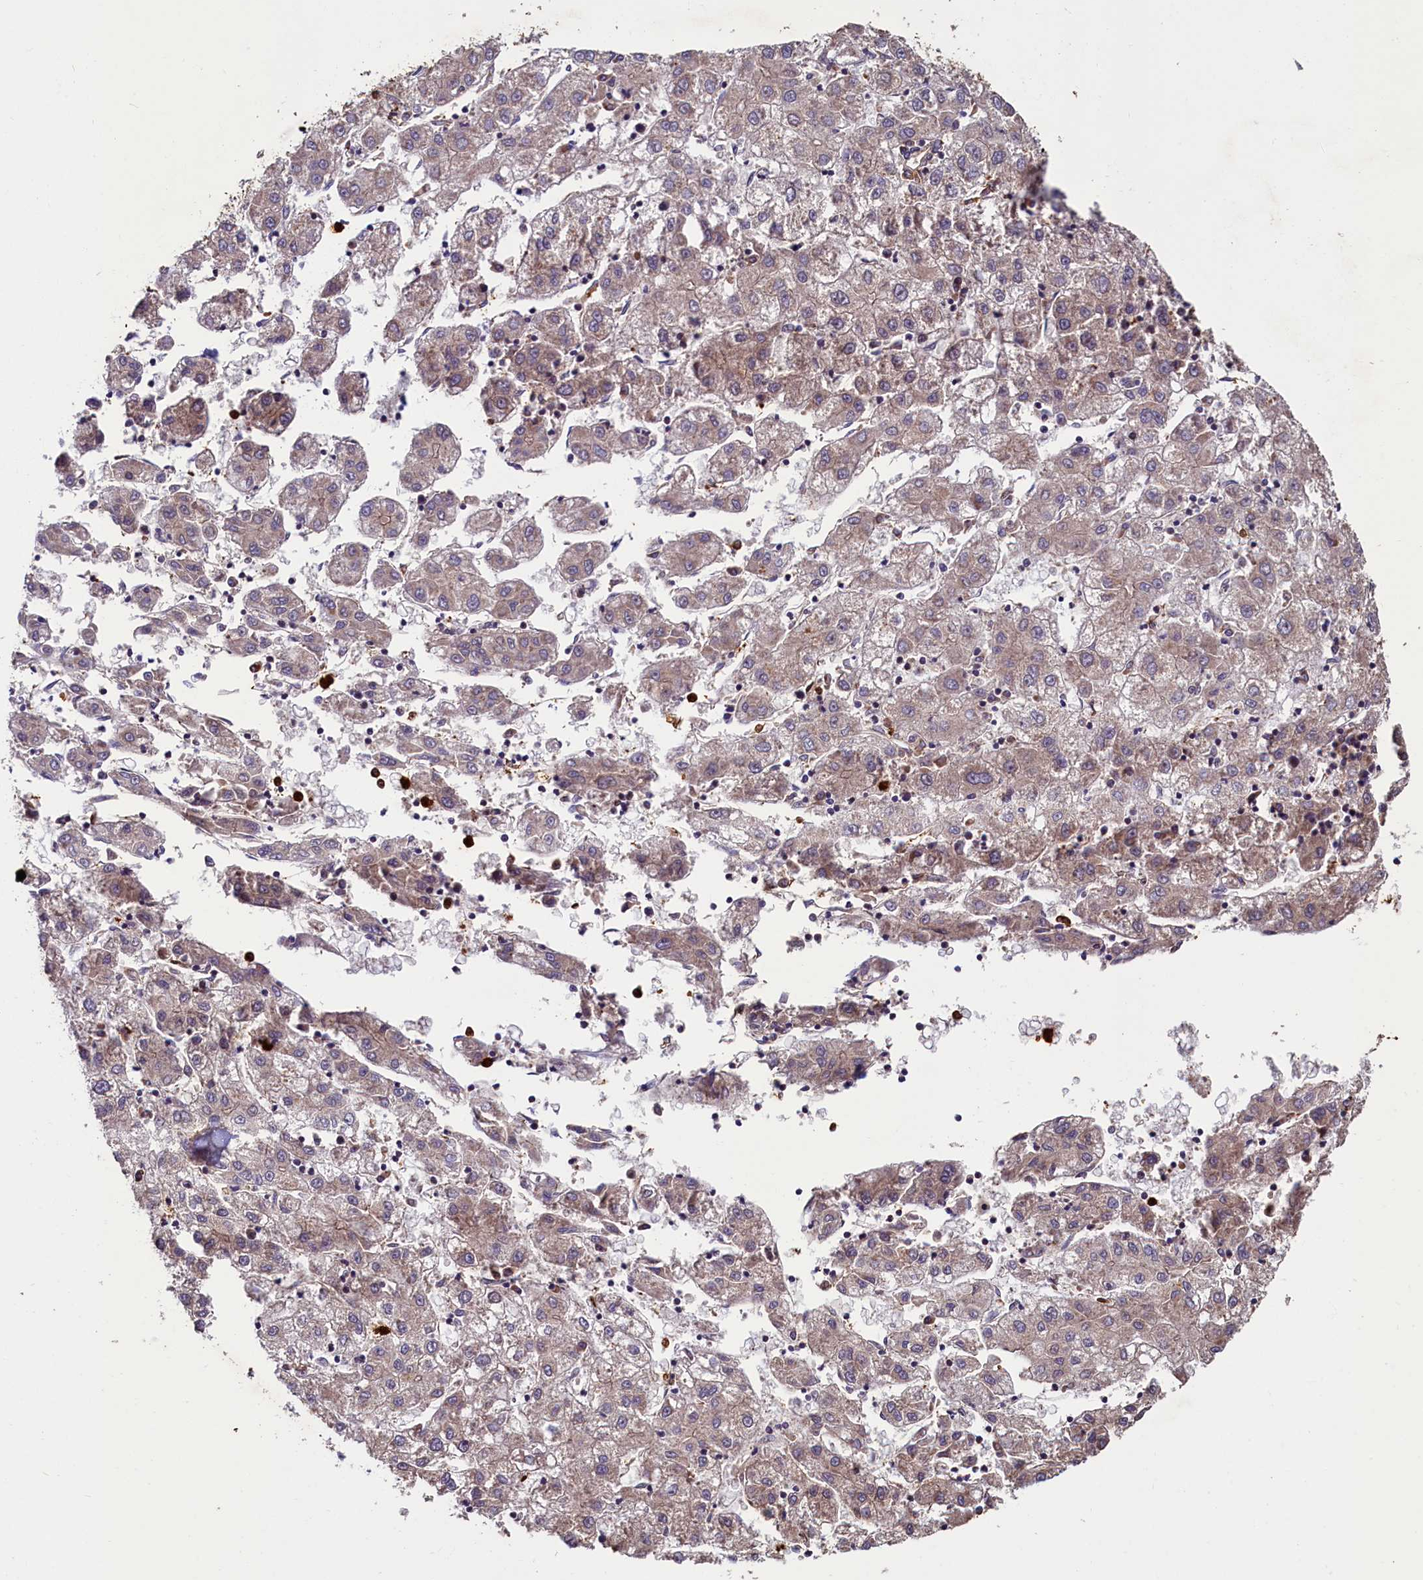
{"staining": {"intensity": "weak", "quantity": "<25%", "location": "cytoplasmic/membranous"}, "tissue": "liver cancer", "cell_type": "Tumor cells", "image_type": "cancer", "snomed": [{"axis": "morphology", "description": "Carcinoma, Hepatocellular, NOS"}, {"axis": "topography", "description": "Liver"}], "caption": "This is an immunohistochemistry histopathology image of human liver cancer. There is no positivity in tumor cells.", "gene": "CCDC102B", "patient": {"sex": "male", "age": 72}}